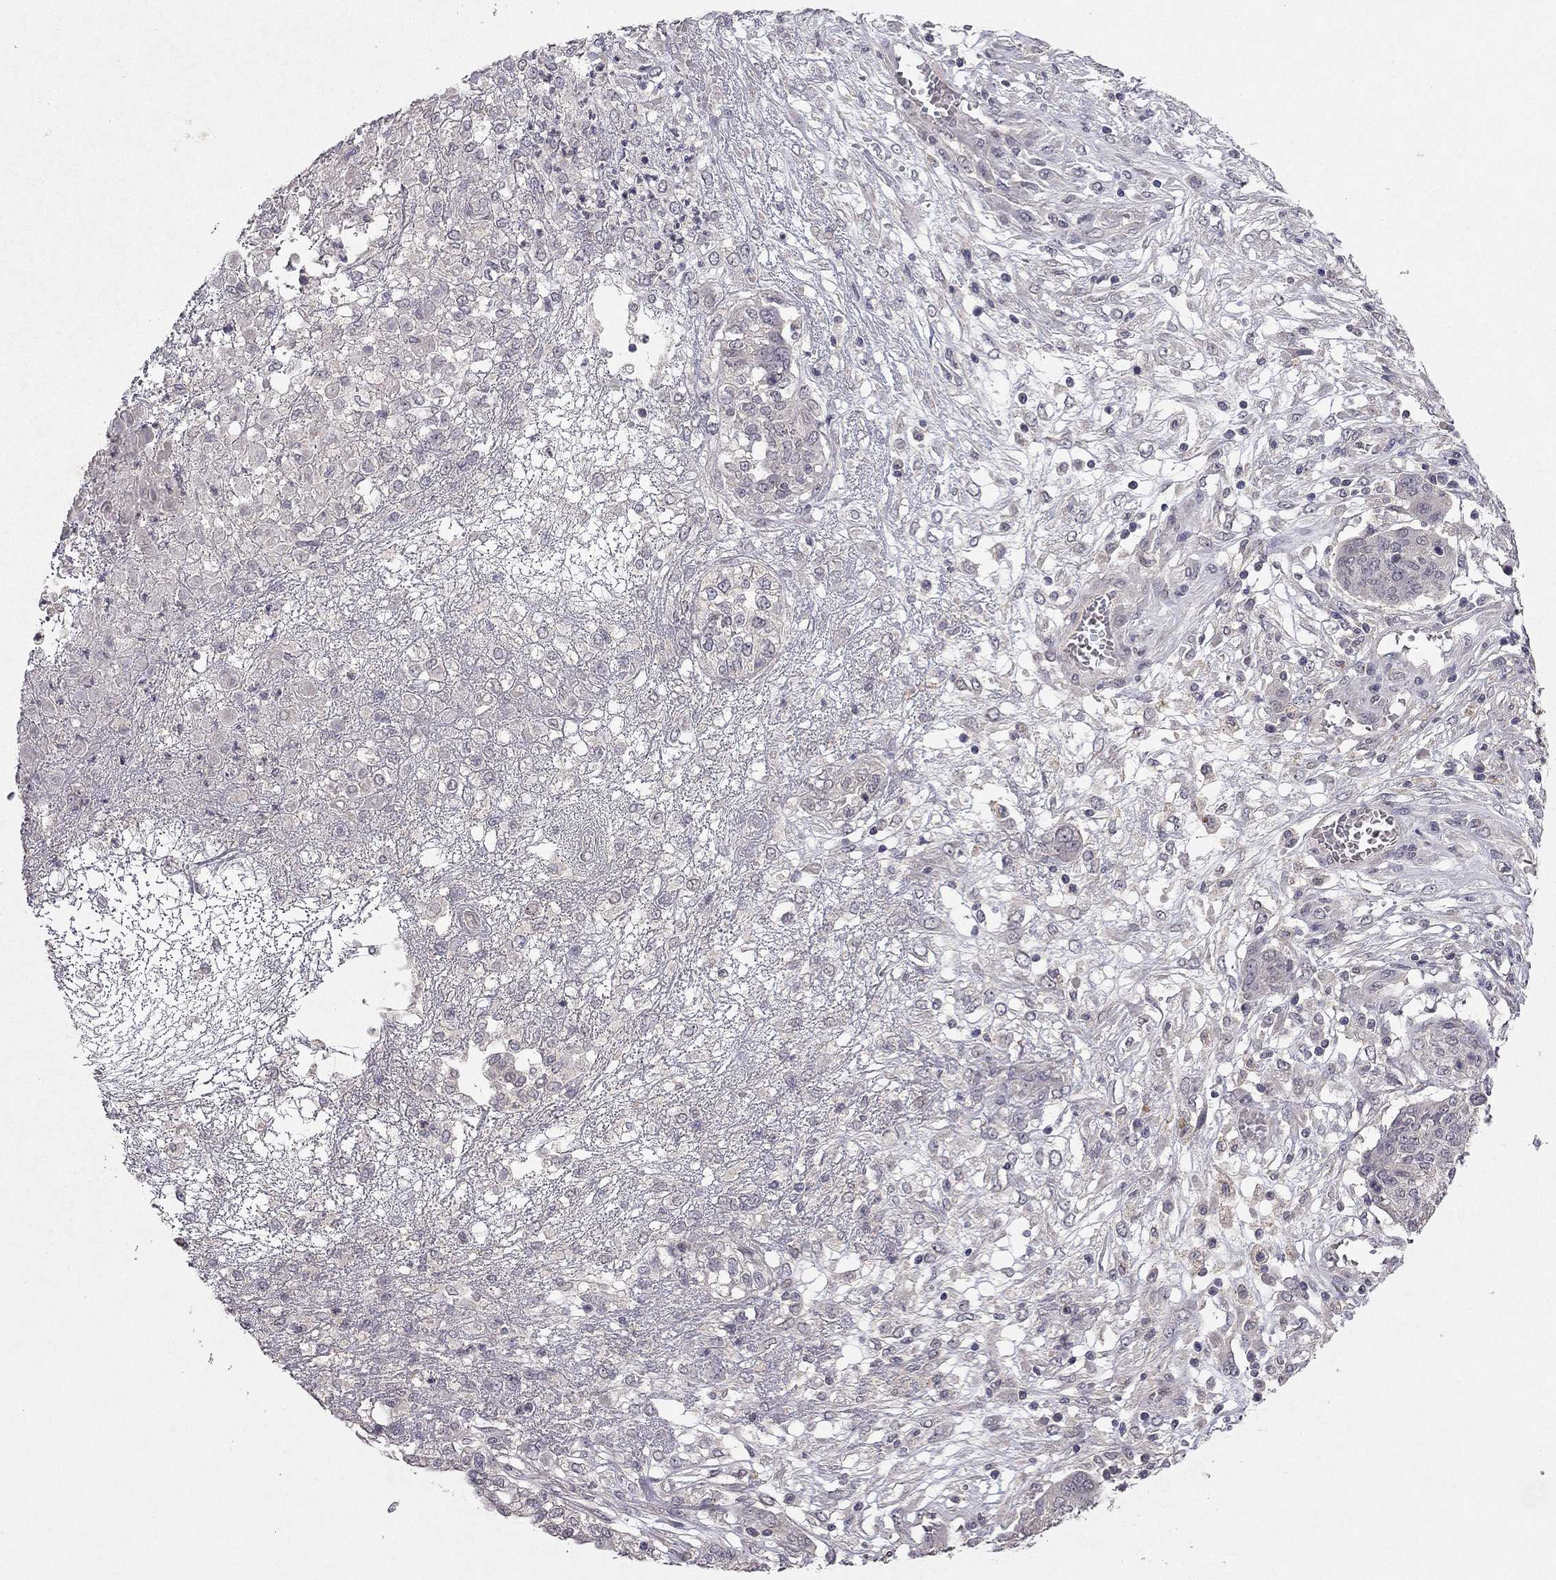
{"staining": {"intensity": "negative", "quantity": "none", "location": "none"}, "tissue": "ovarian cancer", "cell_type": "Tumor cells", "image_type": "cancer", "snomed": [{"axis": "morphology", "description": "Cystadenocarcinoma, serous, NOS"}, {"axis": "topography", "description": "Ovary"}], "caption": "This is an IHC photomicrograph of human serous cystadenocarcinoma (ovarian). There is no expression in tumor cells.", "gene": "ESR2", "patient": {"sex": "female", "age": 67}}